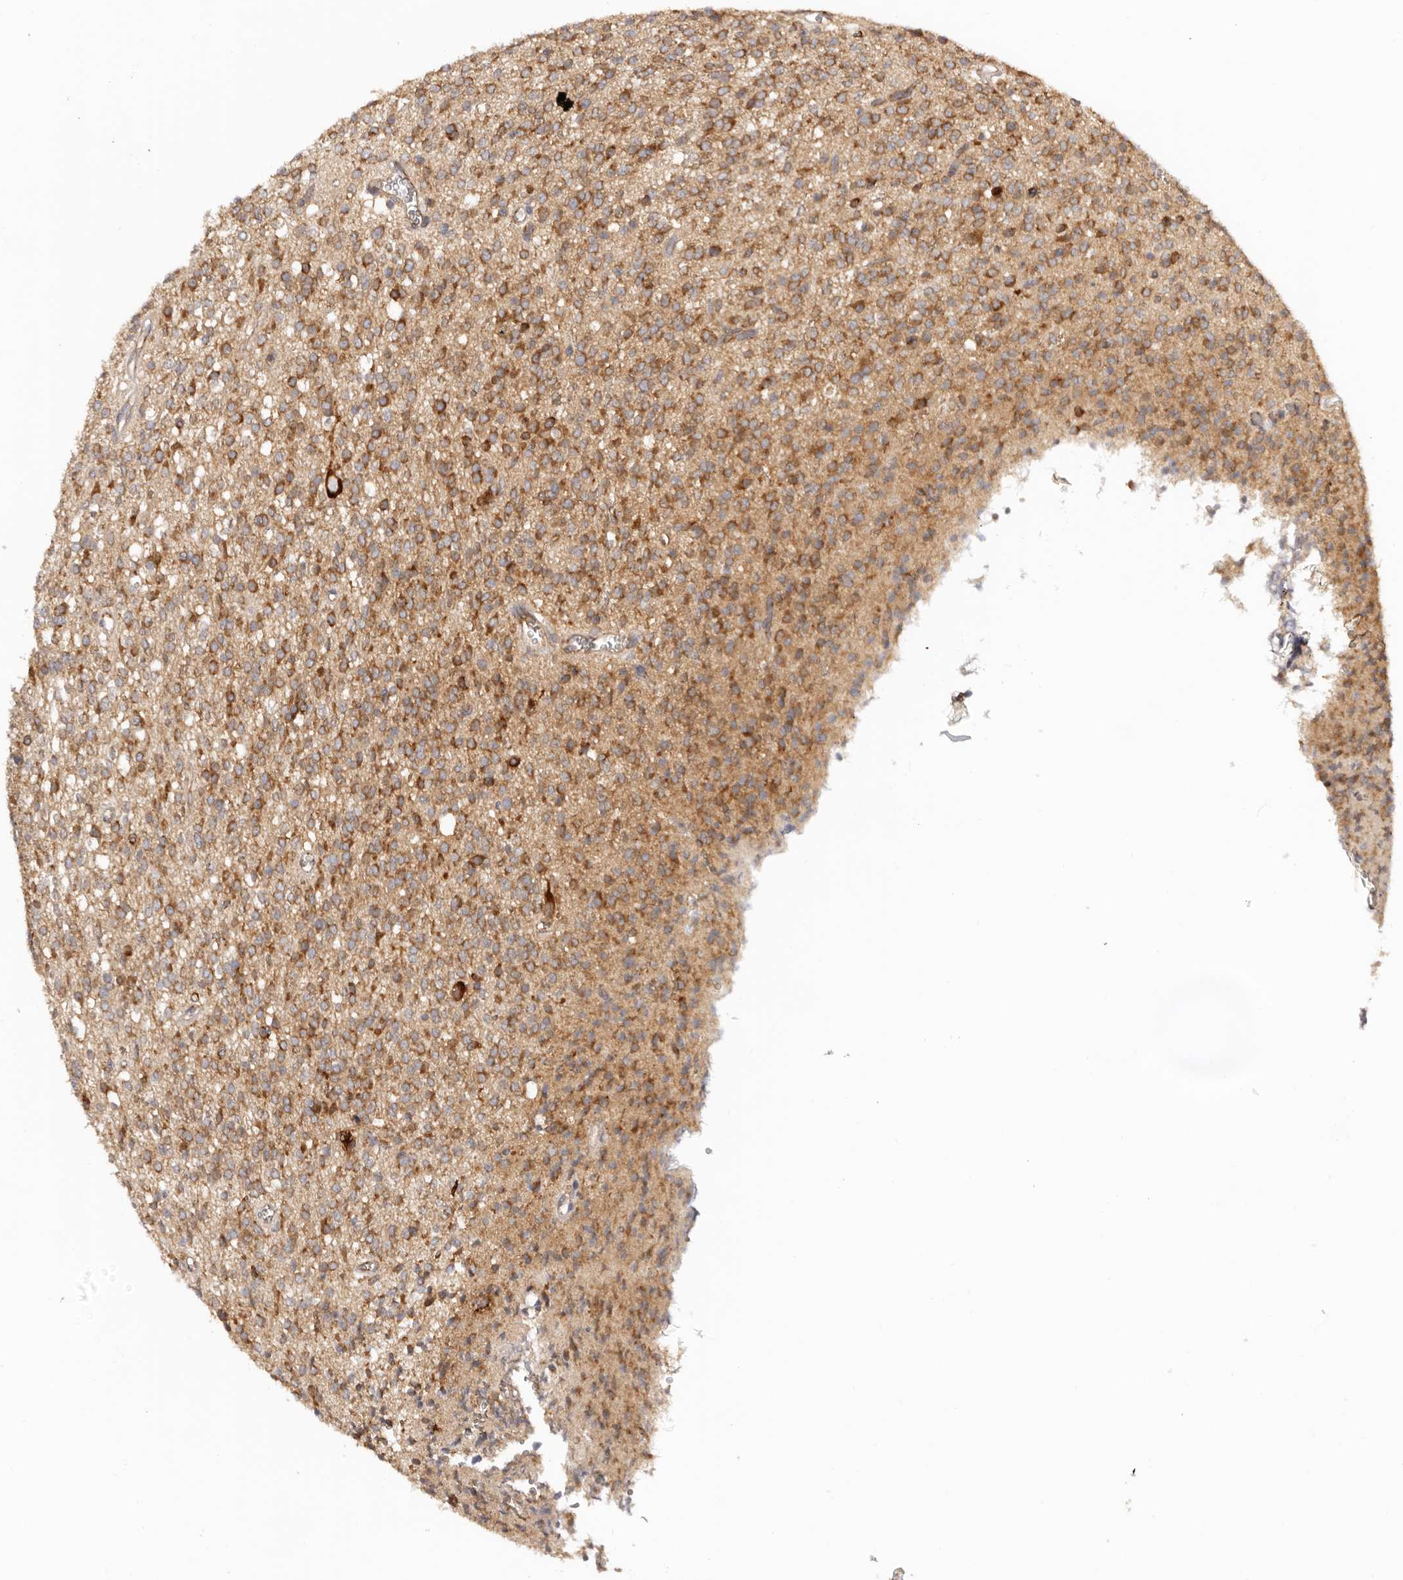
{"staining": {"intensity": "strong", "quantity": "25%-75%", "location": "cytoplasmic/membranous"}, "tissue": "glioma", "cell_type": "Tumor cells", "image_type": "cancer", "snomed": [{"axis": "morphology", "description": "Glioma, malignant, High grade"}, {"axis": "topography", "description": "Brain"}], "caption": "Immunohistochemical staining of human malignant glioma (high-grade) displays strong cytoplasmic/membranous protein positivity in approximately 25%-75% of tumor cells.", "gene": "EEF1E1", "patient": {"sex": "male", "age": 34}}